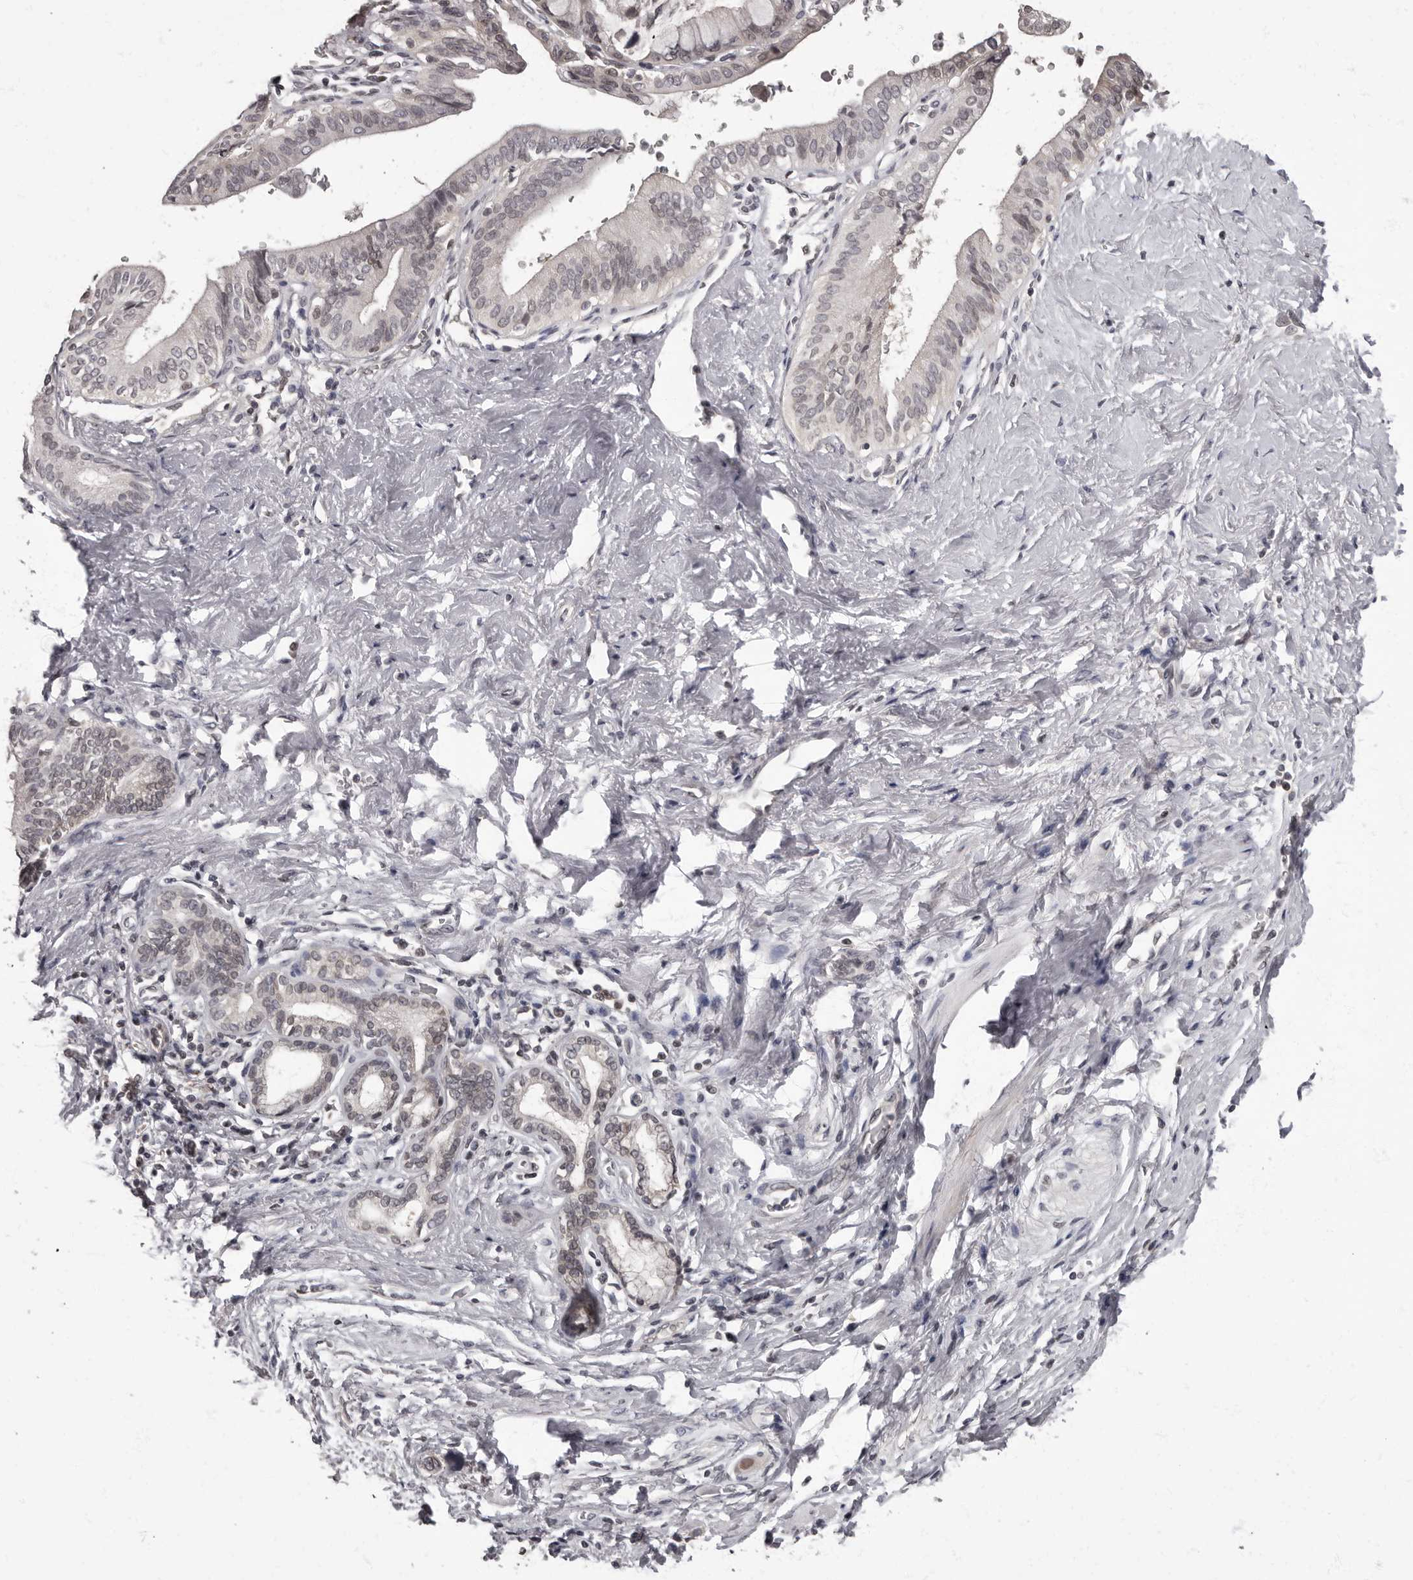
{"staining": {"intensity": "weak", "quantity": "<25%", "location": "nuclear"}, "tissue": "pancreatic cancer", "cell_type": "Tumor cells", "image_type": "cancer", "snomed": [{"axis": "morphology", "description": "Adenocarcinoma, NOS"}, {"axis": "topography", "description": "Pancreas"}], "caption": "The image shows no staining of tumor cells in adenocarcinoma (pancreatic).", "gene": "C1orf50", "patient": {"sex": "female", "age": 72}}